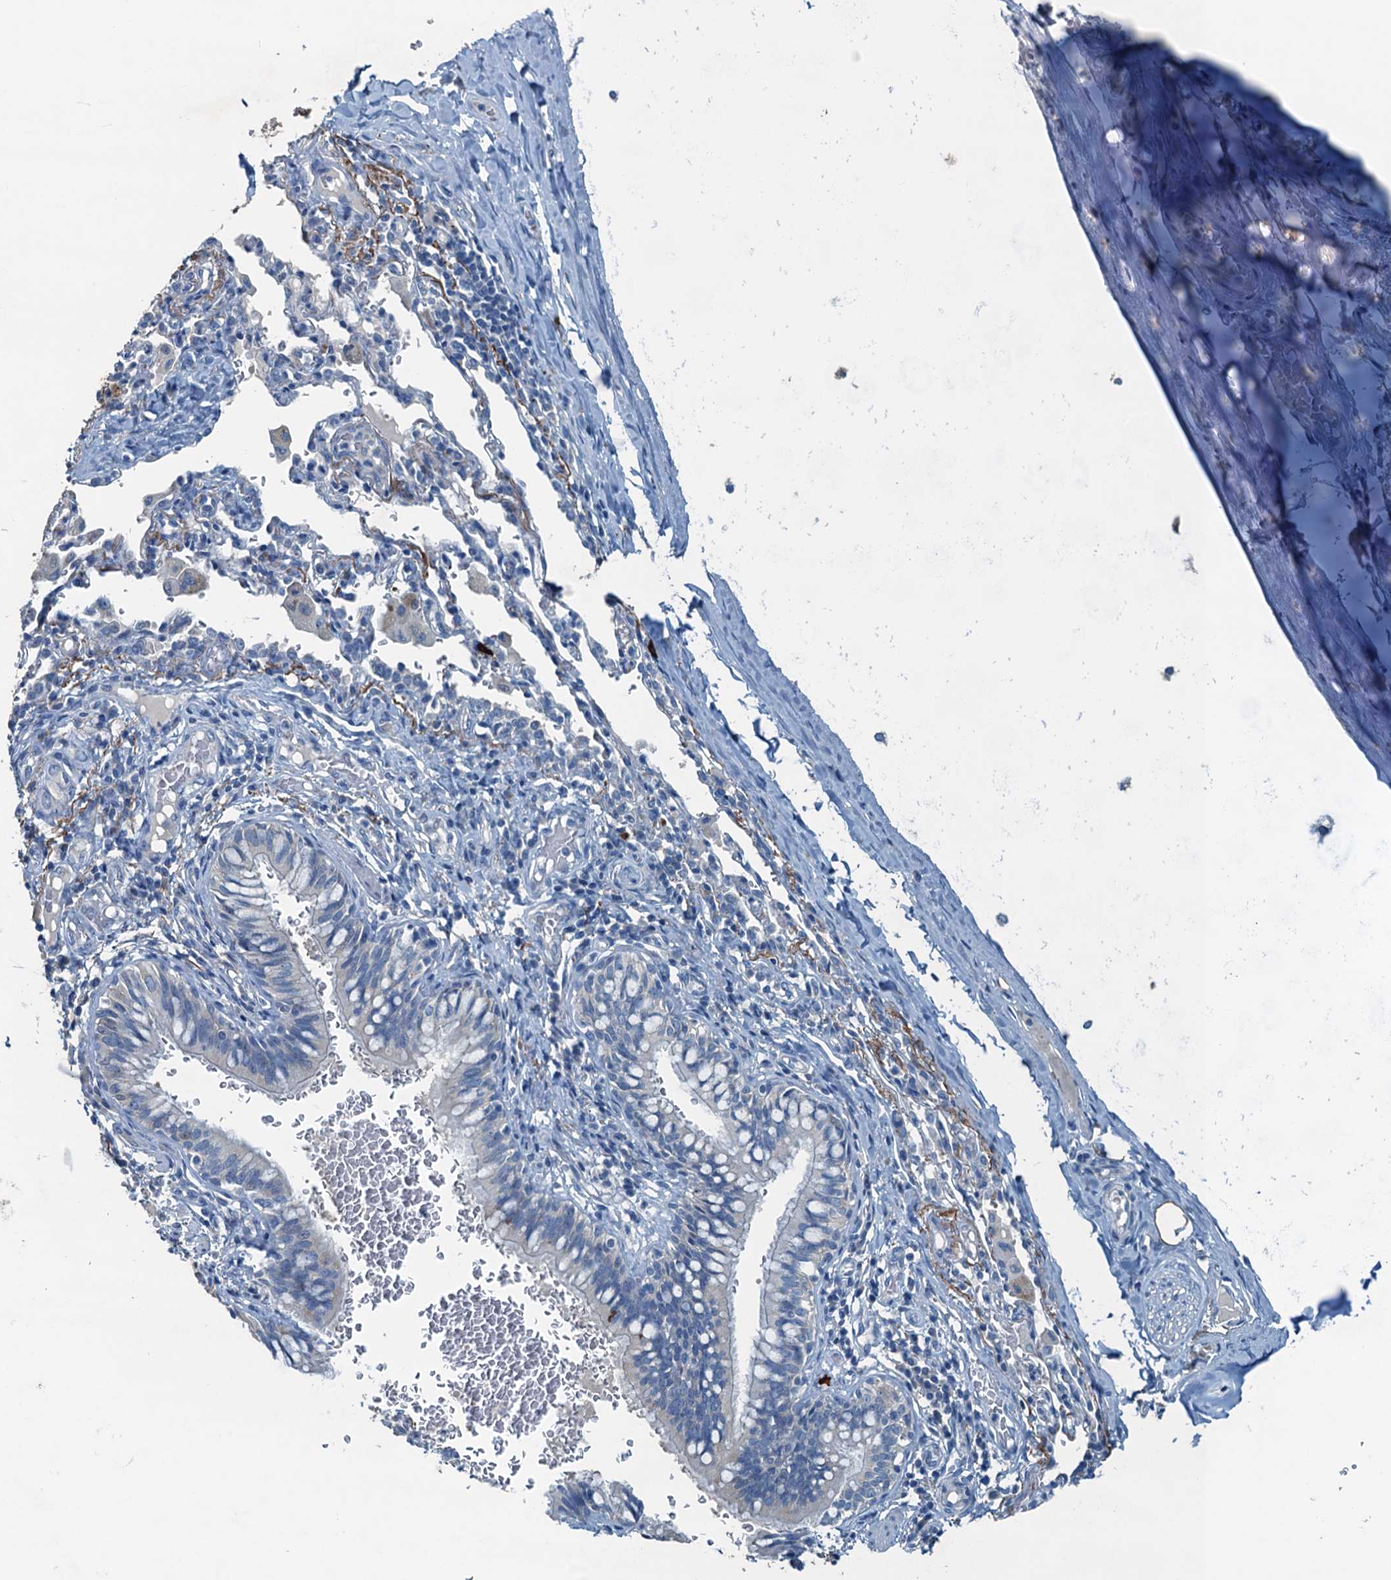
{"staining": {"intensity": "negative", "quantity": "none", "location": "none"}, "tissue": "bronchus", "cell_type": "Respiratory epithelial cells", "image_type": "normal", "snomed": [{"axis": "morphology", "description": "Normal tissue, NOS"}, {"axis": "topography", "description": "Cartilage tissue"}, {"axis": "topography", "description": "Bronchus"}], "caption": "Protein analysis of unremarkable bronchus reveals no significant staining in respiratory epithelial cells.", "gene": "CBLIF", "patient": {"sex": "female", "age": 36}}